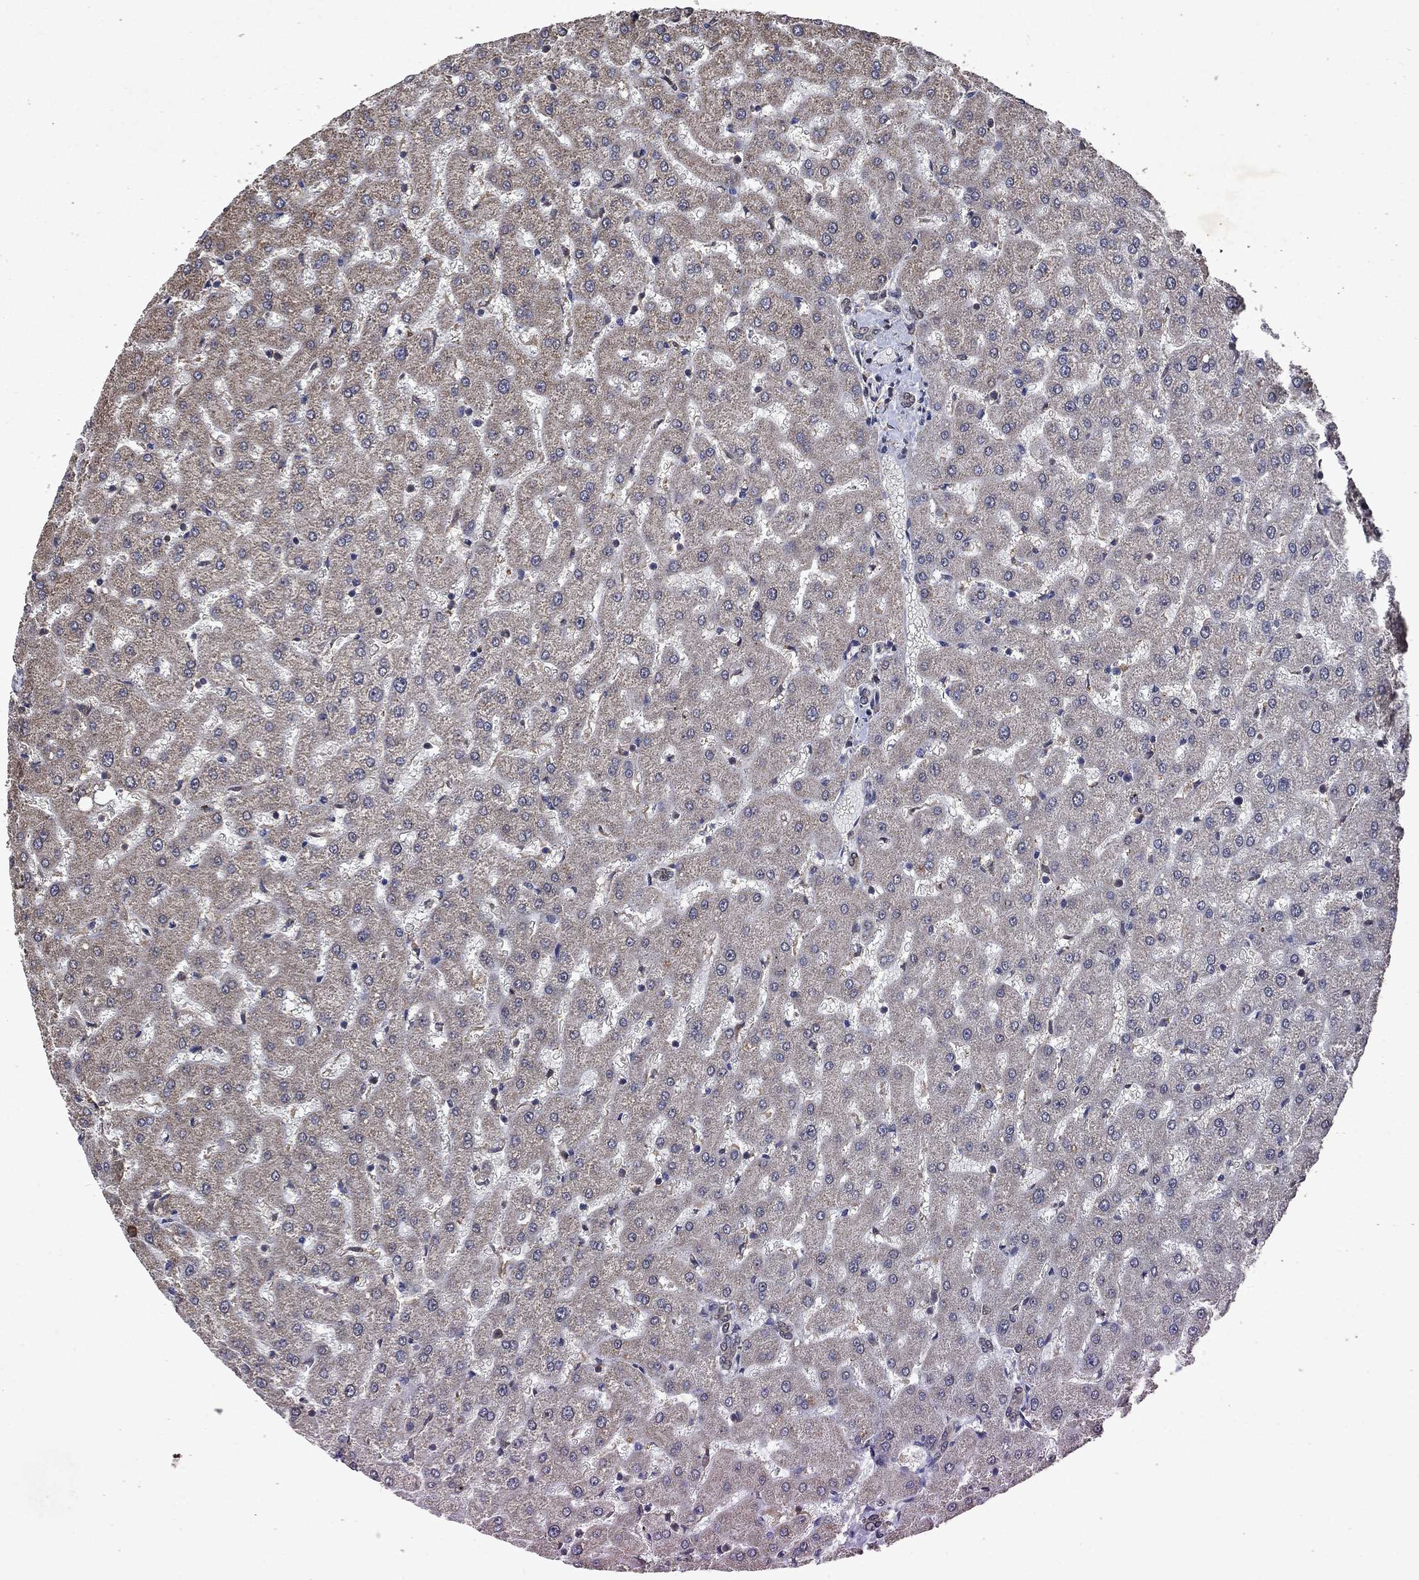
{"staining": {"intensity": "negative", "quantity": "none", "location": "none"}, "tissue": "liver", "cell_type": "Cholangiocytes", "image_type": "normal", "snomed": [{"axis": "morphology", "description": "Normal tissue, NOS"}, {"axis": "topography", "description": "Liver"}], "caption": "Immunohistochemistry (IHC) histopathology image of unremarkable liver stained for a protein (brown), which displays no staining in cholangiocytes.", "gene": "MTAP", "patient": {"sex": "female", "age": 50}}